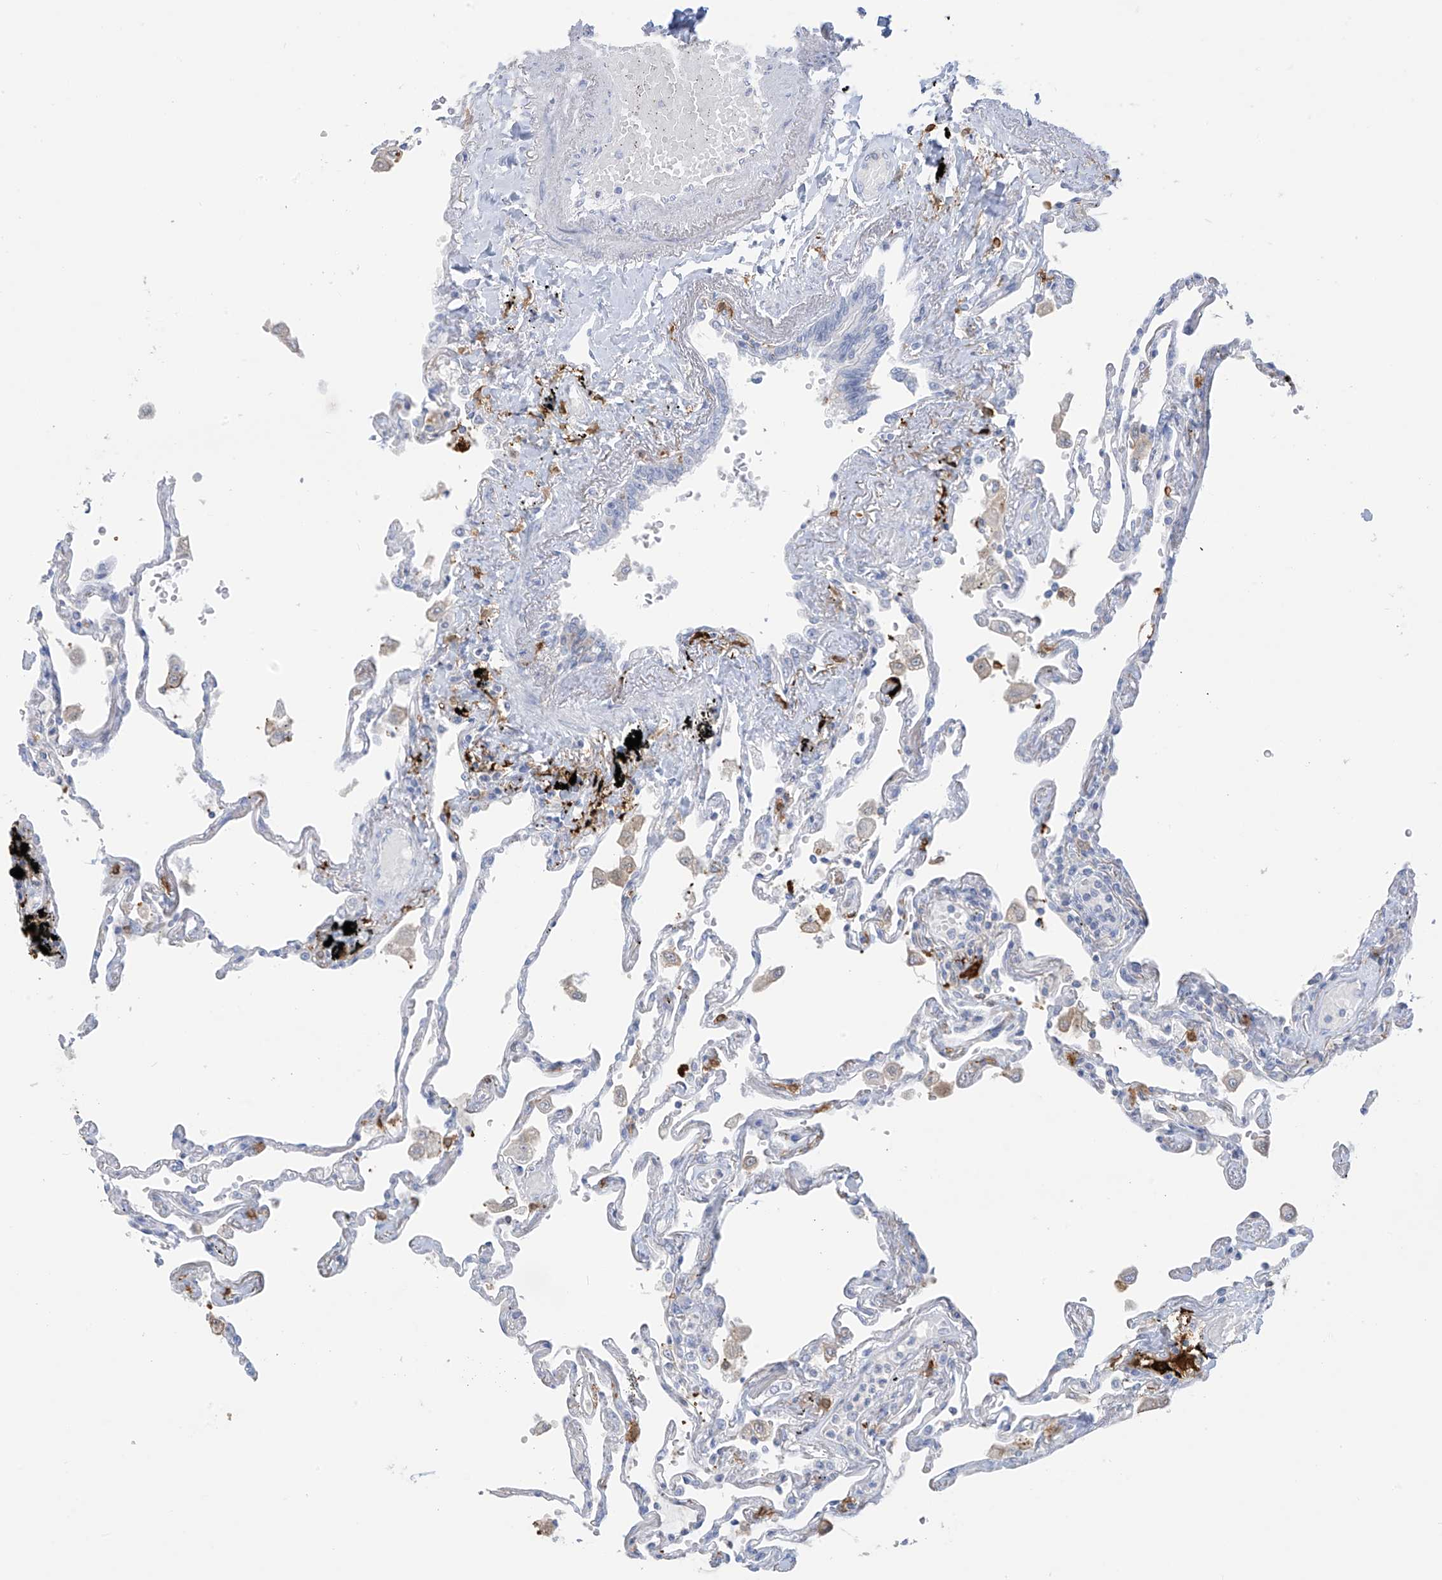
{"staining": {"intensity": "negative", "quantity": "none", "location": "none"}, "tissue": "lung", "cell_type": "Alveolar cells", "image_type": "normal", "snomed": [{"axis": "morphology", "description": "Normal tissue, NOS"}, {"axis": "topography", "description": "Lung"}], "caption": "High magnification brightfield microscopy of normal lung stained with DAB (3,3'-diaminobenzidine) (brown) and counterstained with hematoxylin (blue): alveolar cells show no significant expression. (DAB IHC, high magnification).", "gene": "TRMT2B", "patient": {"sex": "female", "age": 67}}